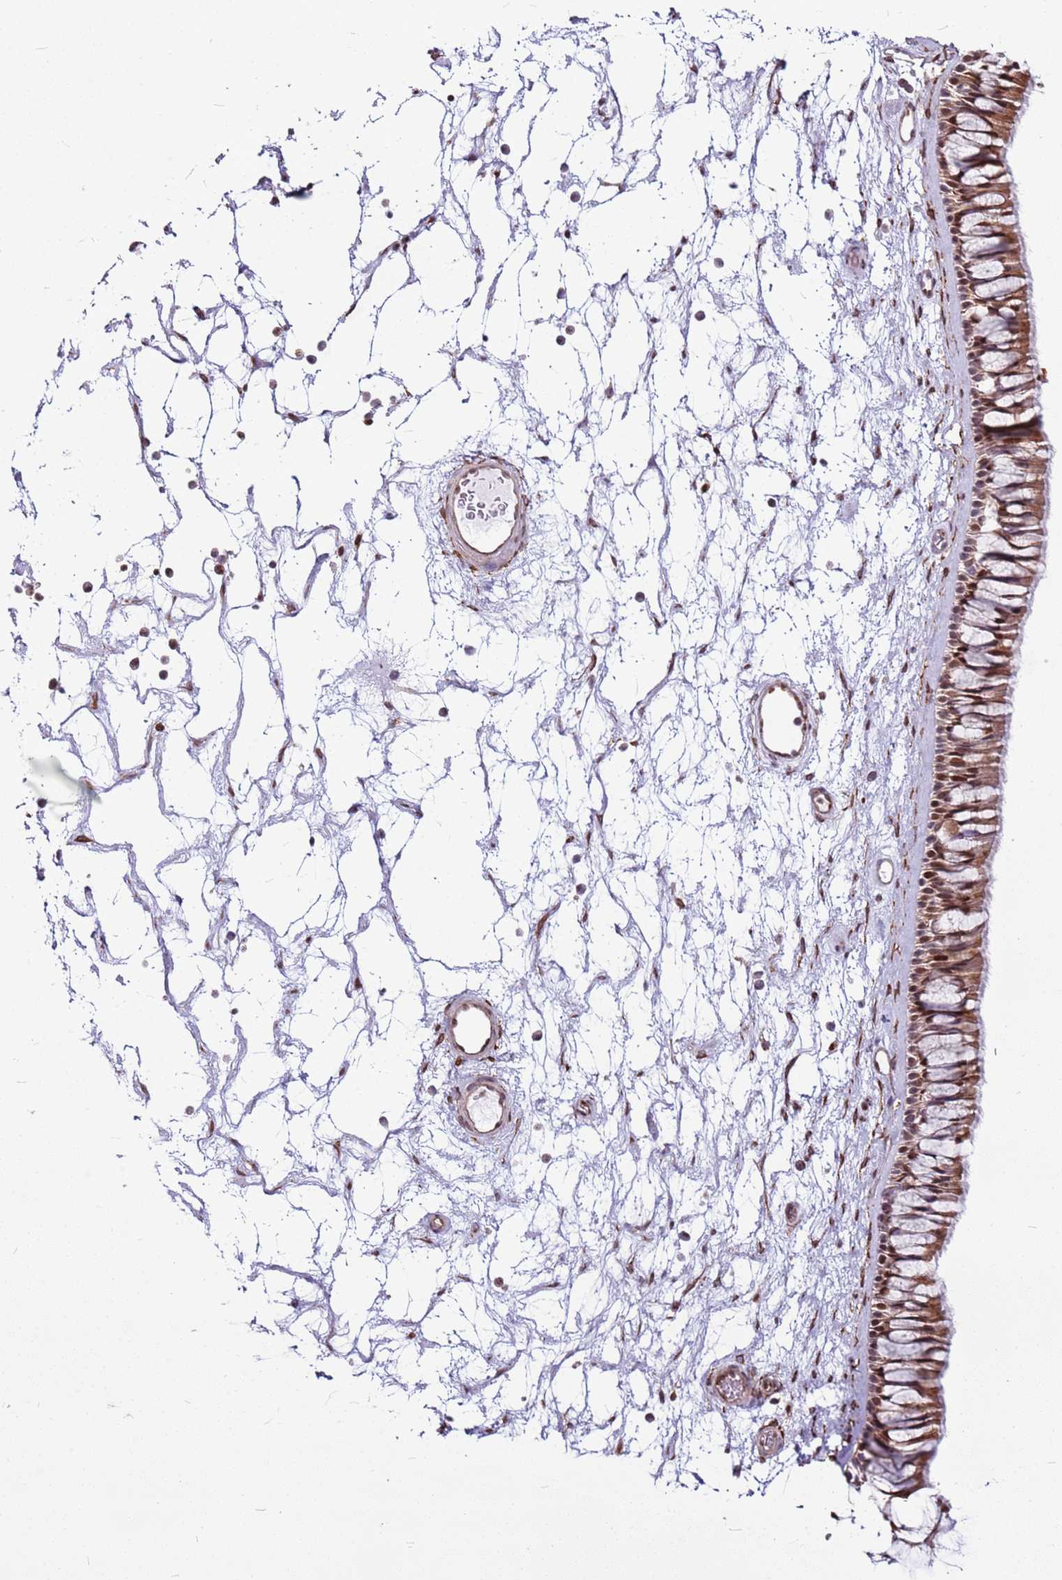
{"staining": {"intensity": "moderate", "quantity": ">75%", "location": "cytoplasmic/membranous,nuclear"}, "tissue": "nasopharynx", "cell_type": "Respiratory epithelial cells", "image_type": "normal", "snomed": [{"axis": "morphology", "description": "Normal tissue, NOS"}, {"axis": "topography", "description": "Nasopharynx"}], "caption": "A histopathology image of nasopharynx stained for a protein reveals moderate cytoplasmic/membranous,nuclear brown staining in respiratory epithelial cells. (IHC, brightfield microscopy, high magnification).", "gene": "PCTP", "patient": {"sex": "male", "age": 64}}